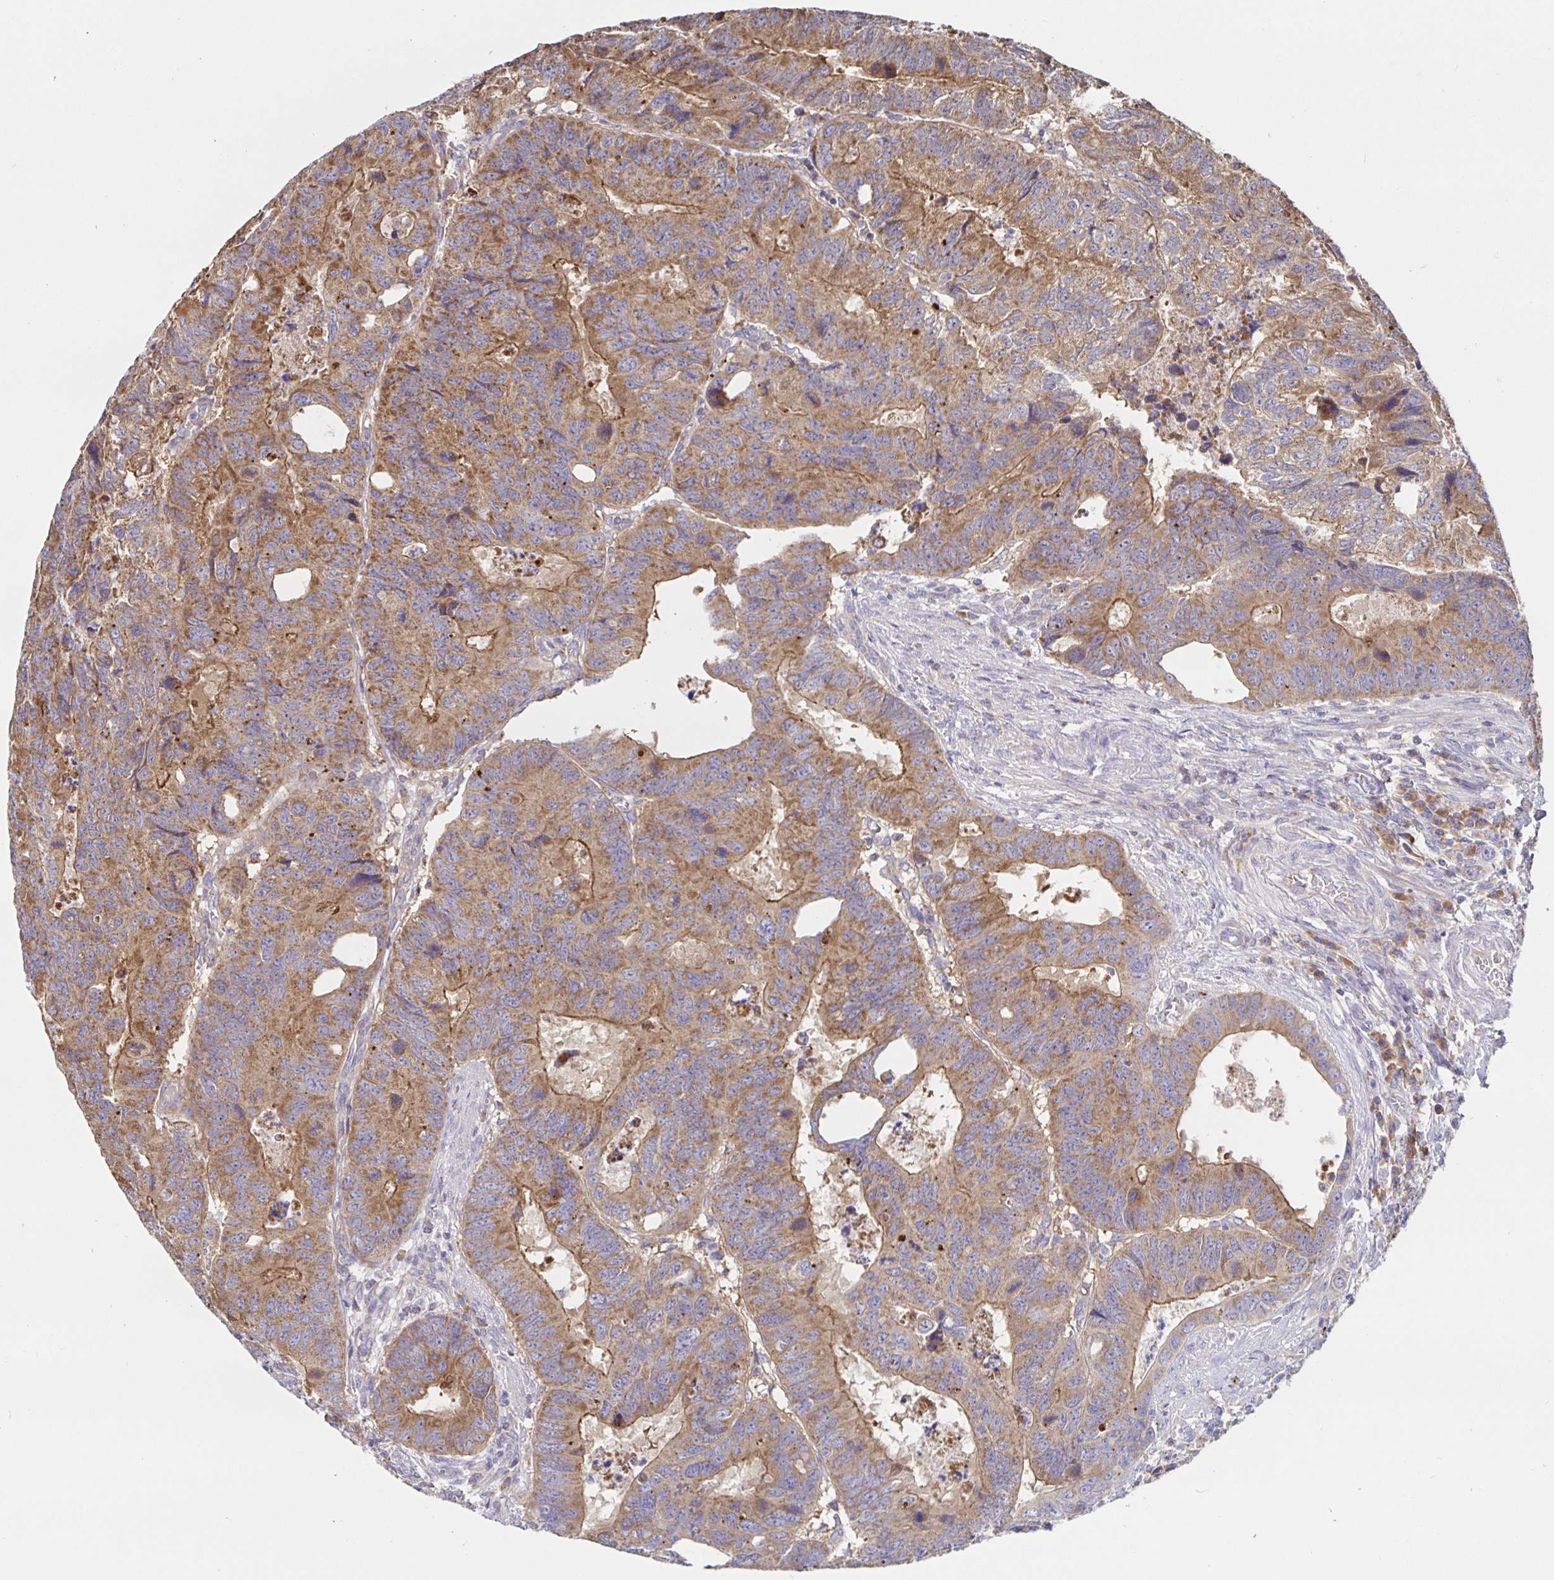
{"staining": {"intensity": "moderate", "quantity": ">75%", "location": "cytoplasmic/membranous"}, "tissue": "colorectal cancer", "cell_type": "Tumor cells", "image_type": "cancer", "snomed": [{"axis": "morphology", "description": "Adenocarcinoma, NOS"}, {"axis": "topography", "description": "Colon"}], "caption": "Immunohistochemical staining of human colorectal adenocarcinoma demonstrates moderate cytoplasmic/membranous protein staining in about >75% of tumor cells.", "gene": "PRDX3", "patient": {"sex": "male", "age": 62}}